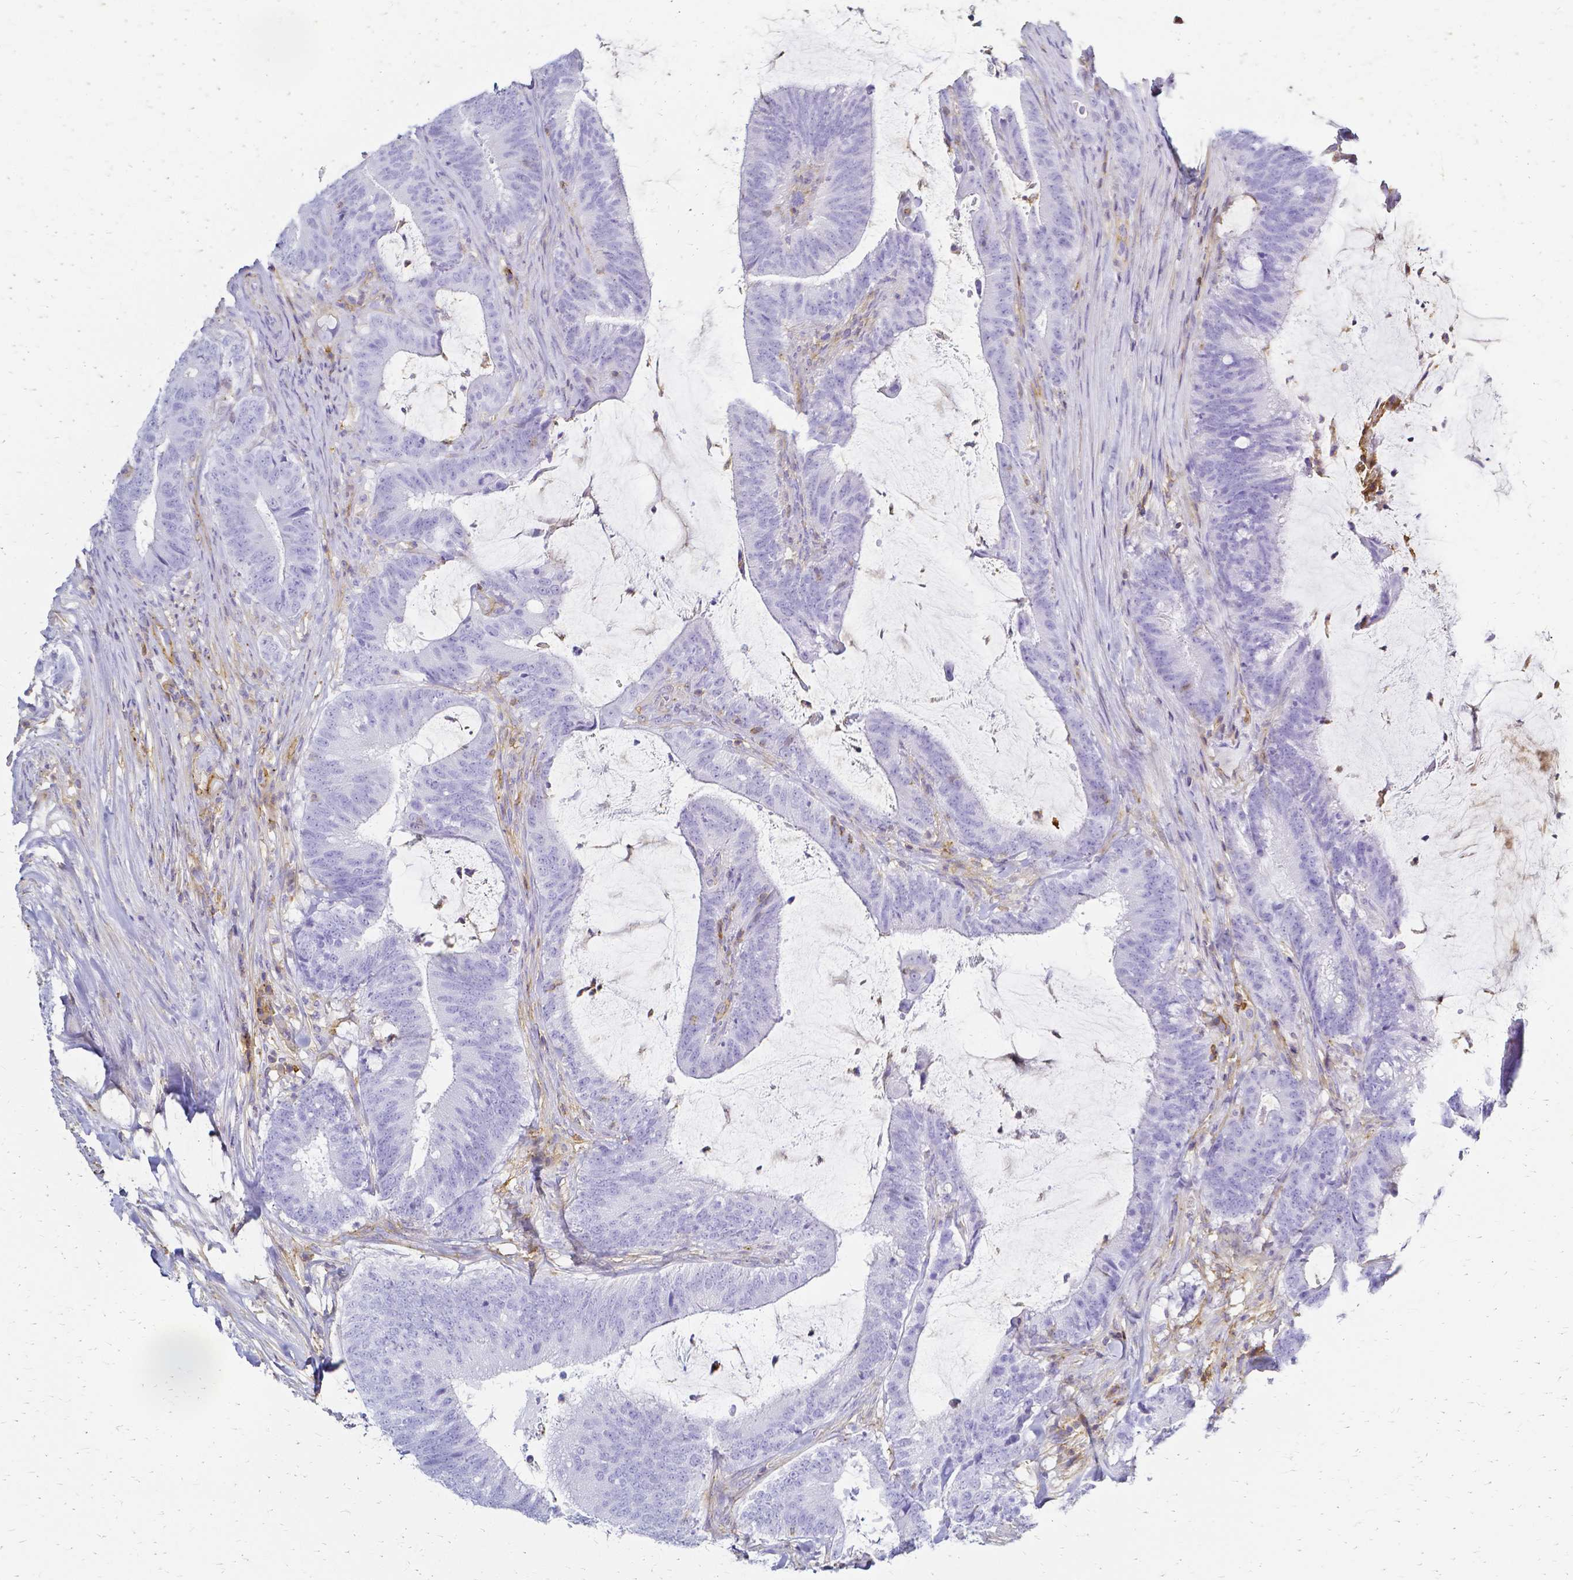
{"staining": {"intensity": "negative", "quantity": "none", "location": "none"}, "tissue": "colorectal cancer", "cell_type": "Tumor cells", "image_type": "cancer", "snomed": [{"axis": "morphology", "description": "Adenocarcinoma, NOS"}, {"axis": "topography", "description": "Colon"}], "caption": "The photomicrograph shows no staining of tumor cells in colorectal cancer (adenocarcinoma).", "gene": "HSPA12A", "patient": {"sex": "female", "age": 43}}